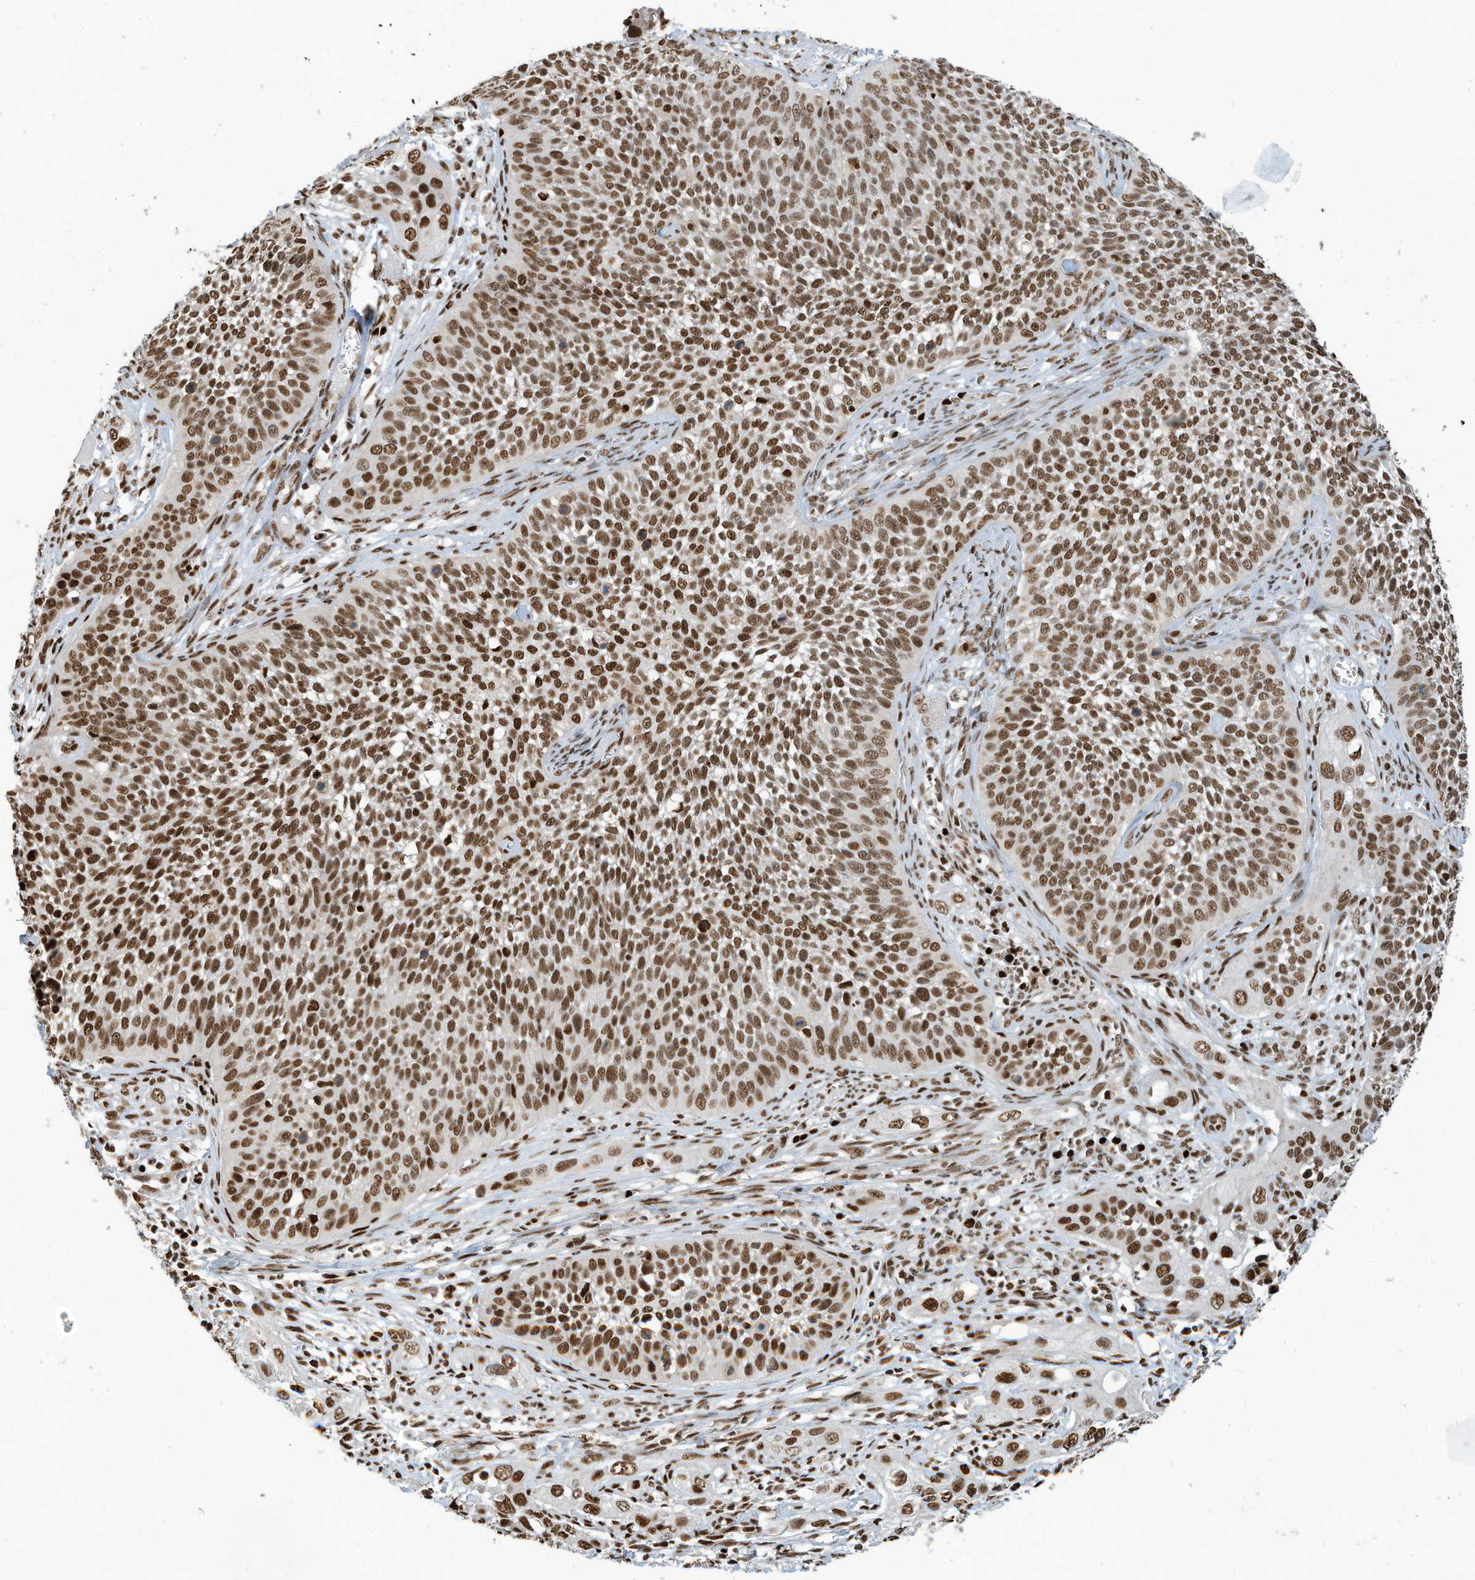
{"staining": {"intensity": "strong", "quantity": ">75%", "location": "nuclear"}, "tissue": "cervical cancer", "cell_type": "Tumor cells", "image_type": "cancer", "snomed": [{"axis": "morphology", "description": "Squamous cell carcinoma, NOS"}, {"axis": "topography", "description": "Cervix"}], "caption": "High-power microscopy captured an IHC histopathology image of cervical cancer, revealing strong nuclear expression in approximately >75% of tumor cells.", "gene": "SAMD15", "patient": {"sex": "female", "age": 34}}